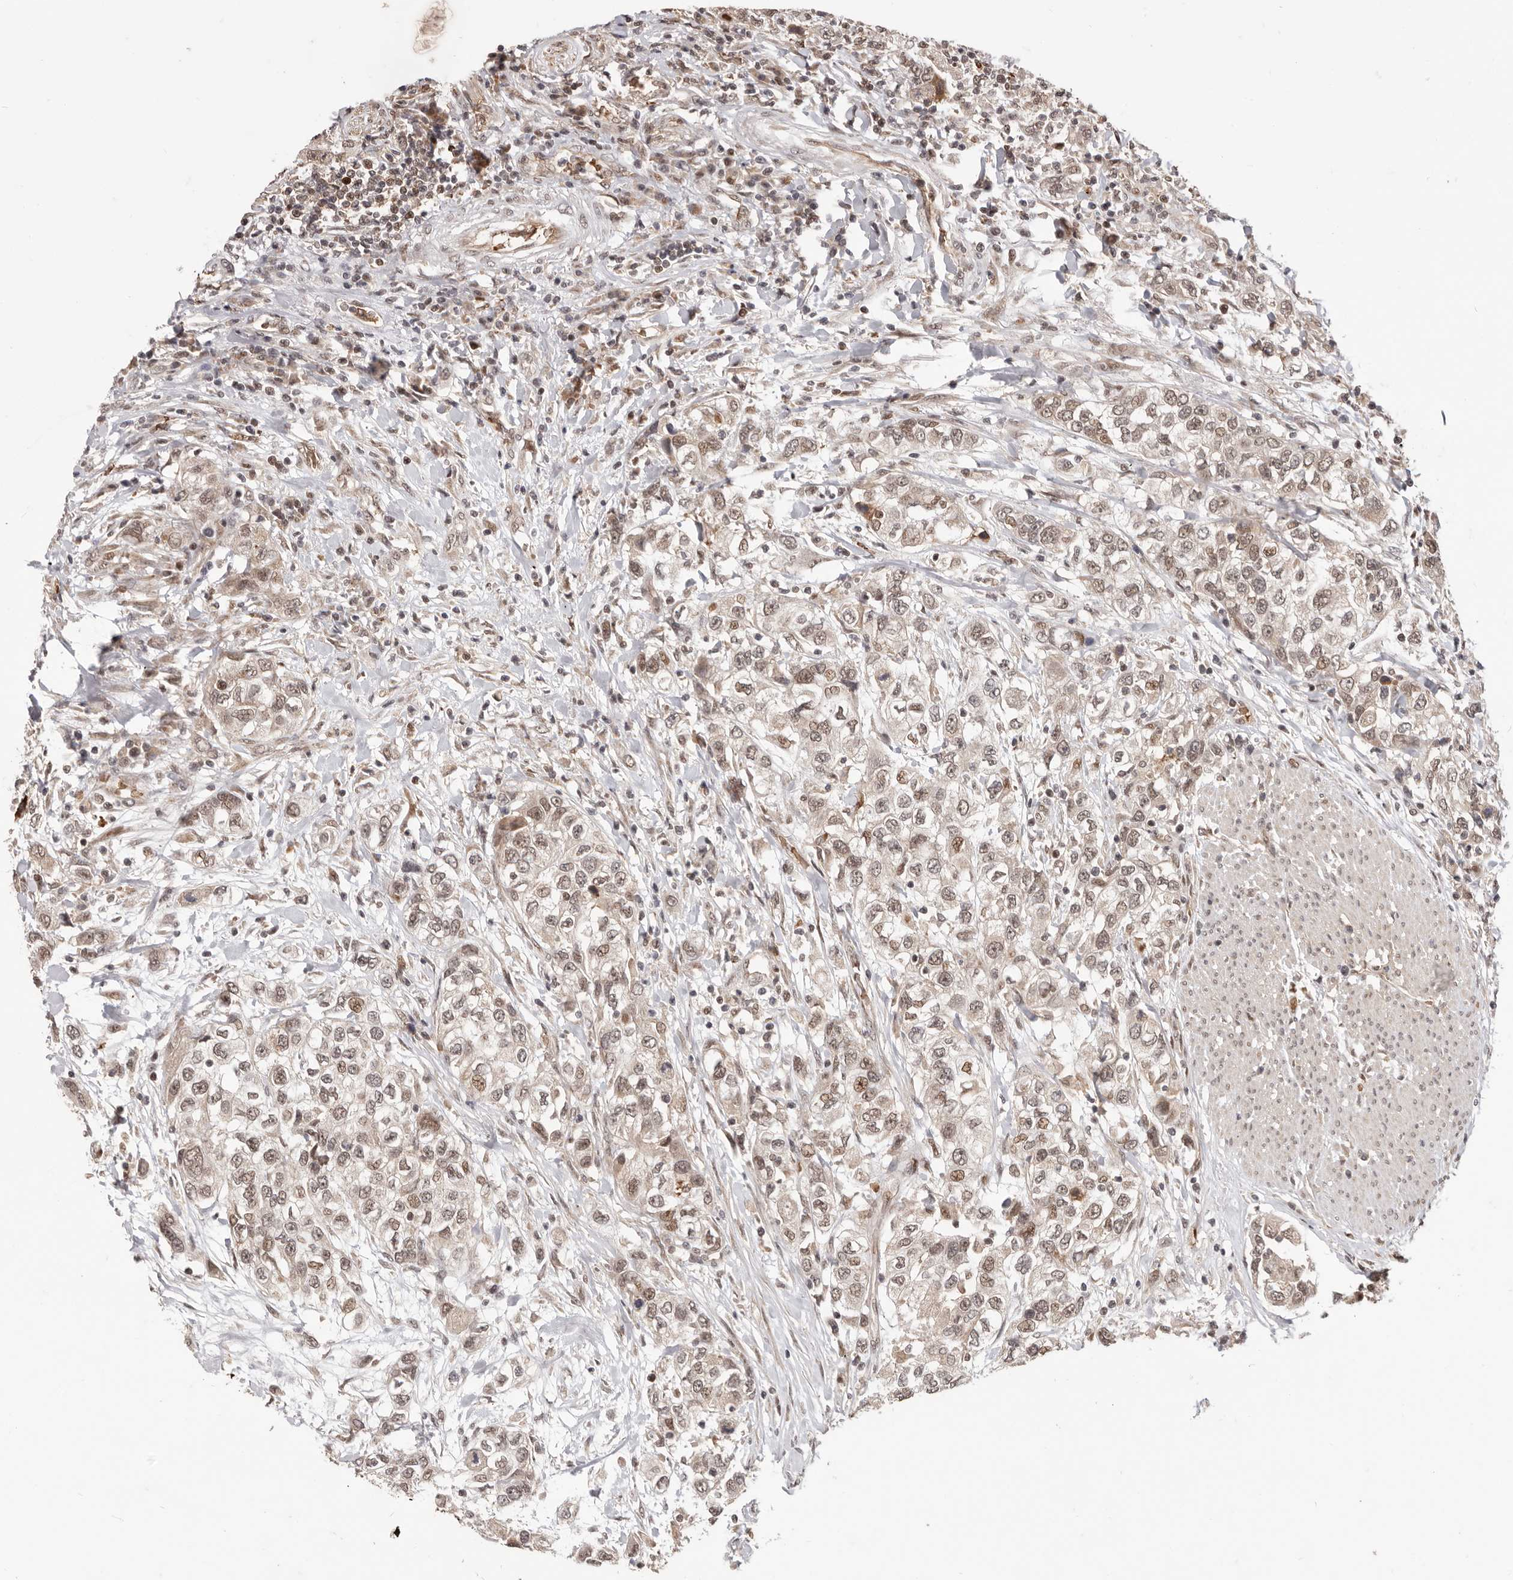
{"staining": {"intensity": "weak", "quantity": ">75%", "location": "nuclear"}, "tissue": "urothelial cancer", "cell_type": "Tumor cells", "image_type": "cancer", "snomed": [{"axis": "morphology", "description": "Urothelial carcinoma, High grade"}, {"axis": "topography", "description": "Urinary bladder"}], "caption": "Immunohistochemistry staining of urothelial cancer, which demonstrates low levels of weak nuclear staining in about >75% of tumor cells indicating weak nuclear protein staining. The staining was performed using DAB (brown) for protein detection and nuclei were counterstained in hematoxylin (blue).", "gene": "NCOA3", "patient": {"sex": "female", "age": 80}}